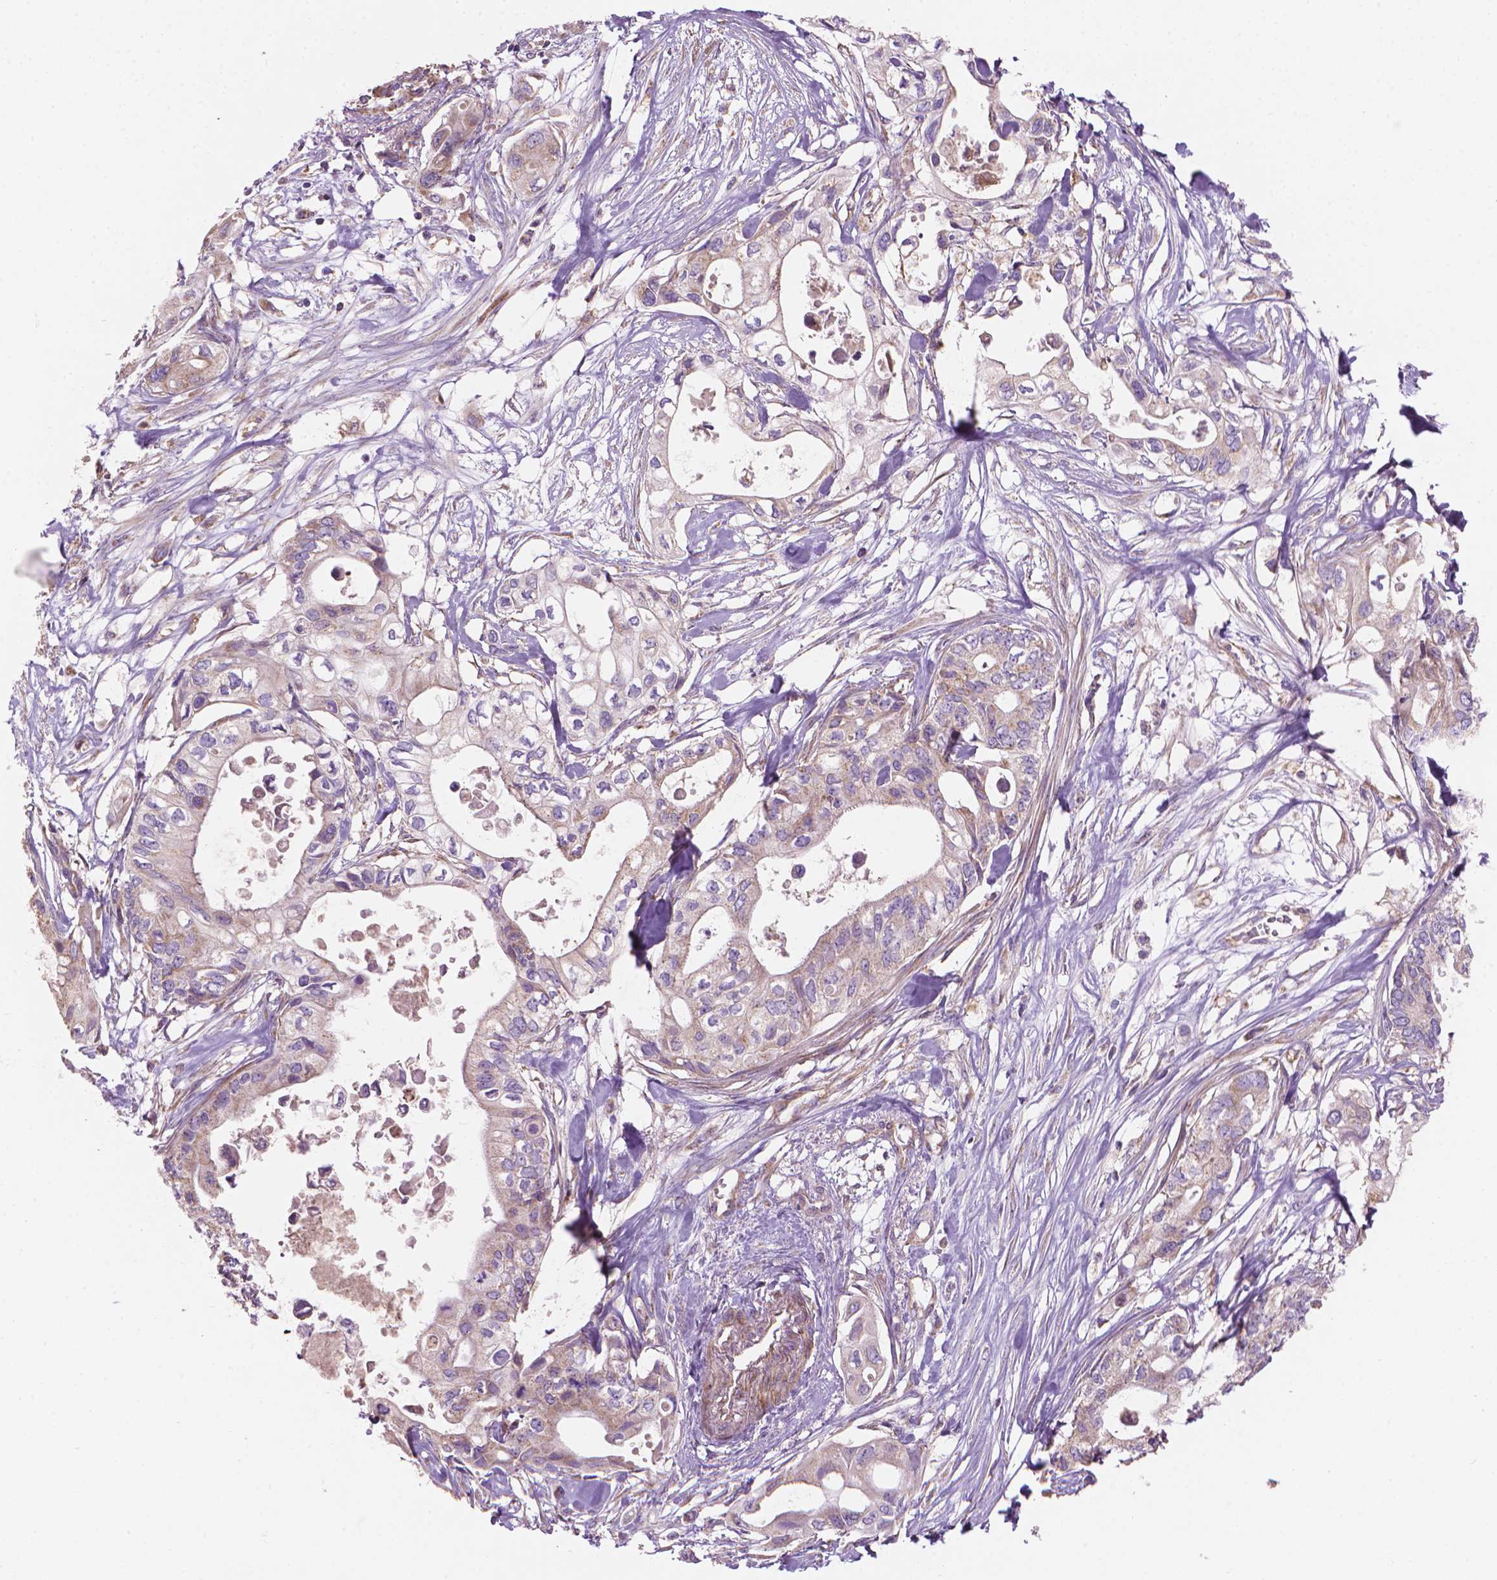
{"staining": {"intensity": "weak", "quantity": "<25%", "location": "cytoplasmic/membranous"}, "tissue": "pancreatic cancer", "cell_type": "Tumor cells", "image_type": "cancer", "snomed": [{"axis": "morphology", "description": "Adenocarcinoma, NOS"}, {"axis": "topography", "description": "Pancreas"}], "caption": "DAB immunohistochemical staining of human pancreatic adenocarcinoma exhibits no significant expression in tumor cells.", "gene": "TTC29", "patient": {"sex": "female", "age": 63}}